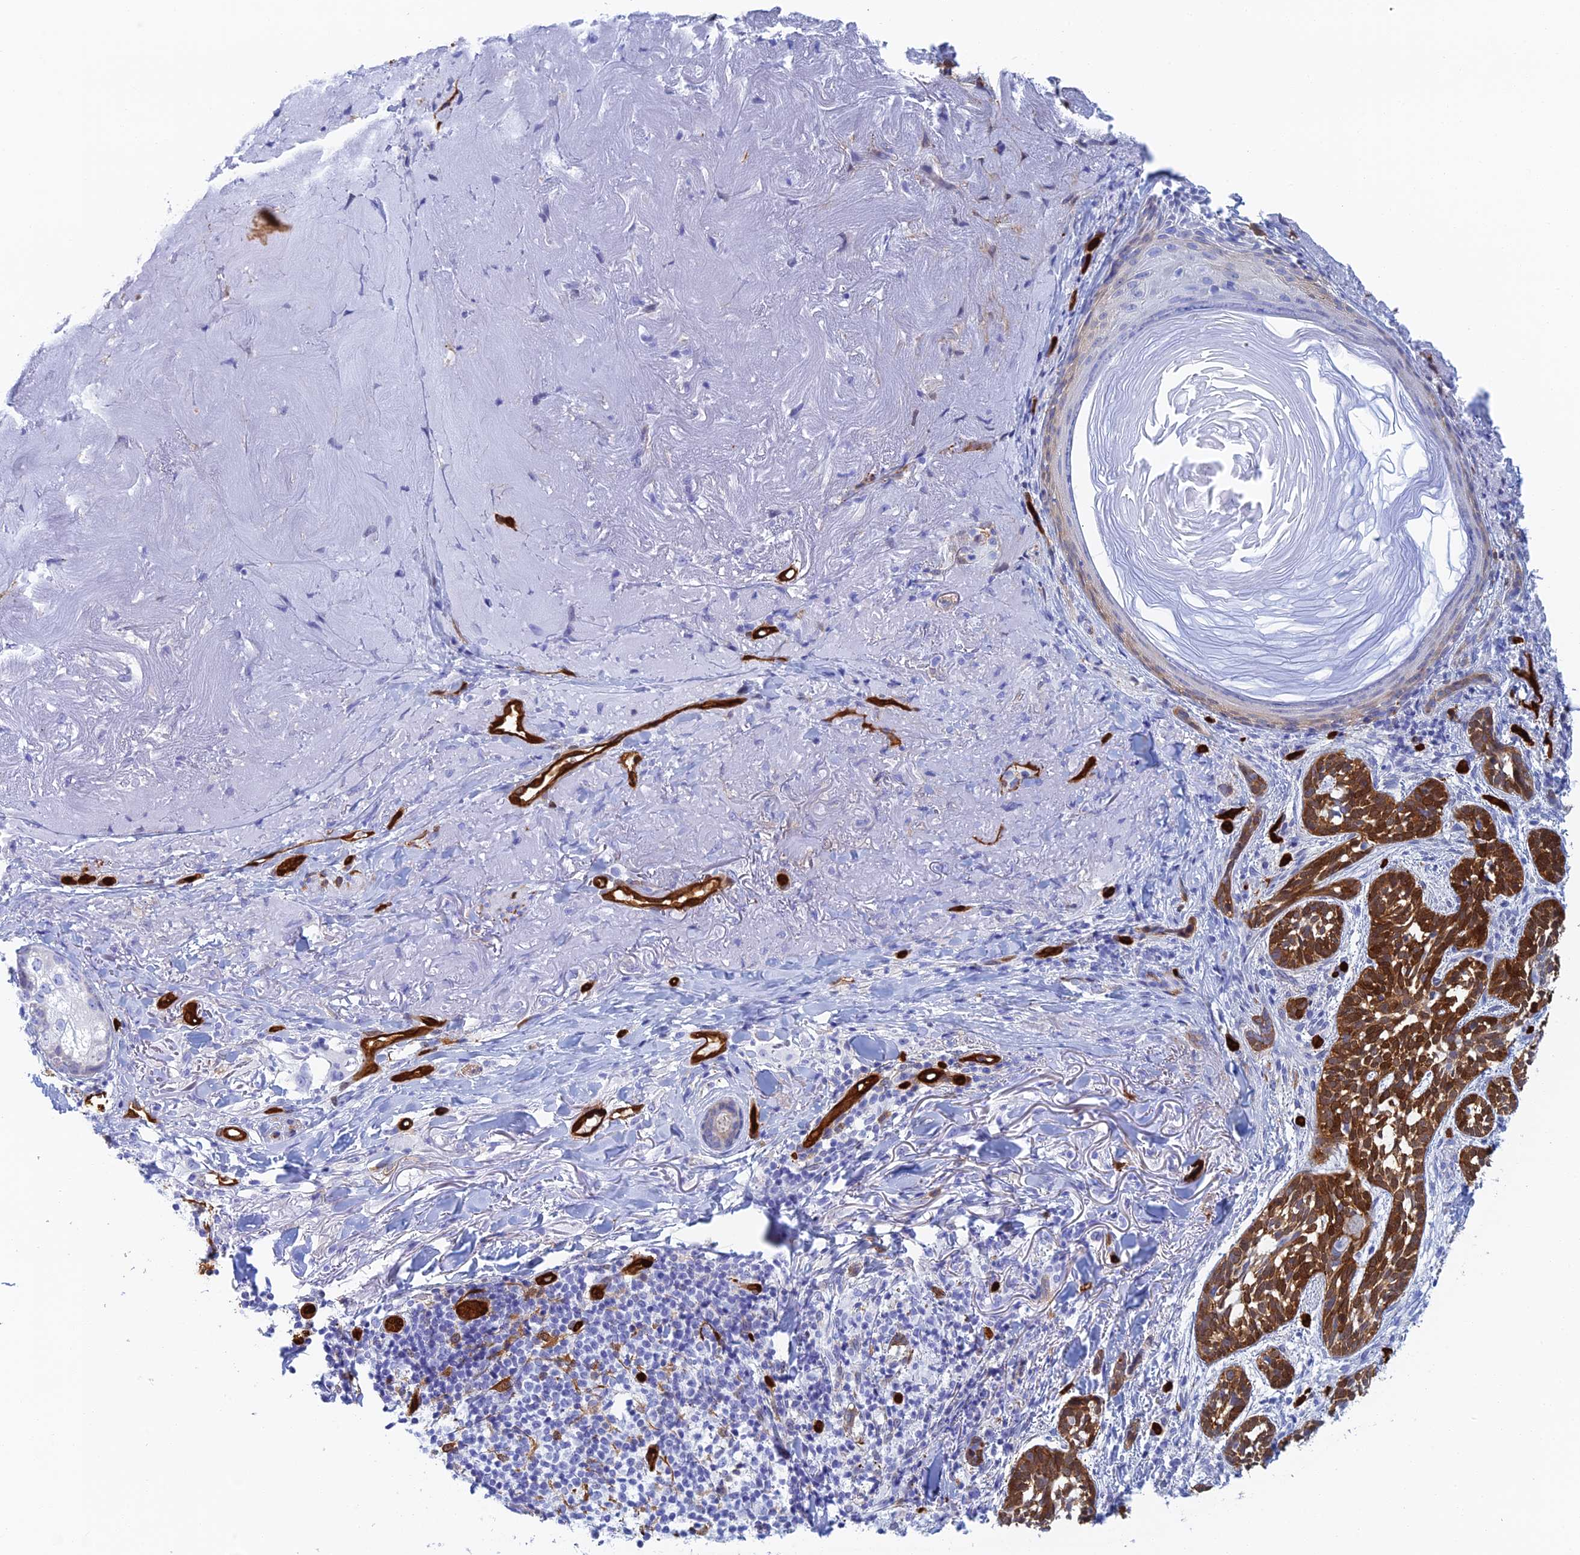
{"staining": {"intensity": "strong", "quantity": ">75%", "location": "cytoplasmic/membranous"}, "tissue": "skin cancer", "cell_type": "Tumor cells", "image_type": "cancer", "snomed": [{"axis": "morphology", "description": "Basal cell carcinoma"}, {"axis": "topography", "description": "Skin"}], "caption": "Immunohistochemical staining of human skin cancer (basal cell carcinoma) shows high levels of strong cytoplasmic/membranous protein positivity in approximately >75% of tumor cells. (Brightfield microscopy of DAB IHC at high magnification).", "gene": "CRIP2", "patient": {"sex": "male", "age": 71}}